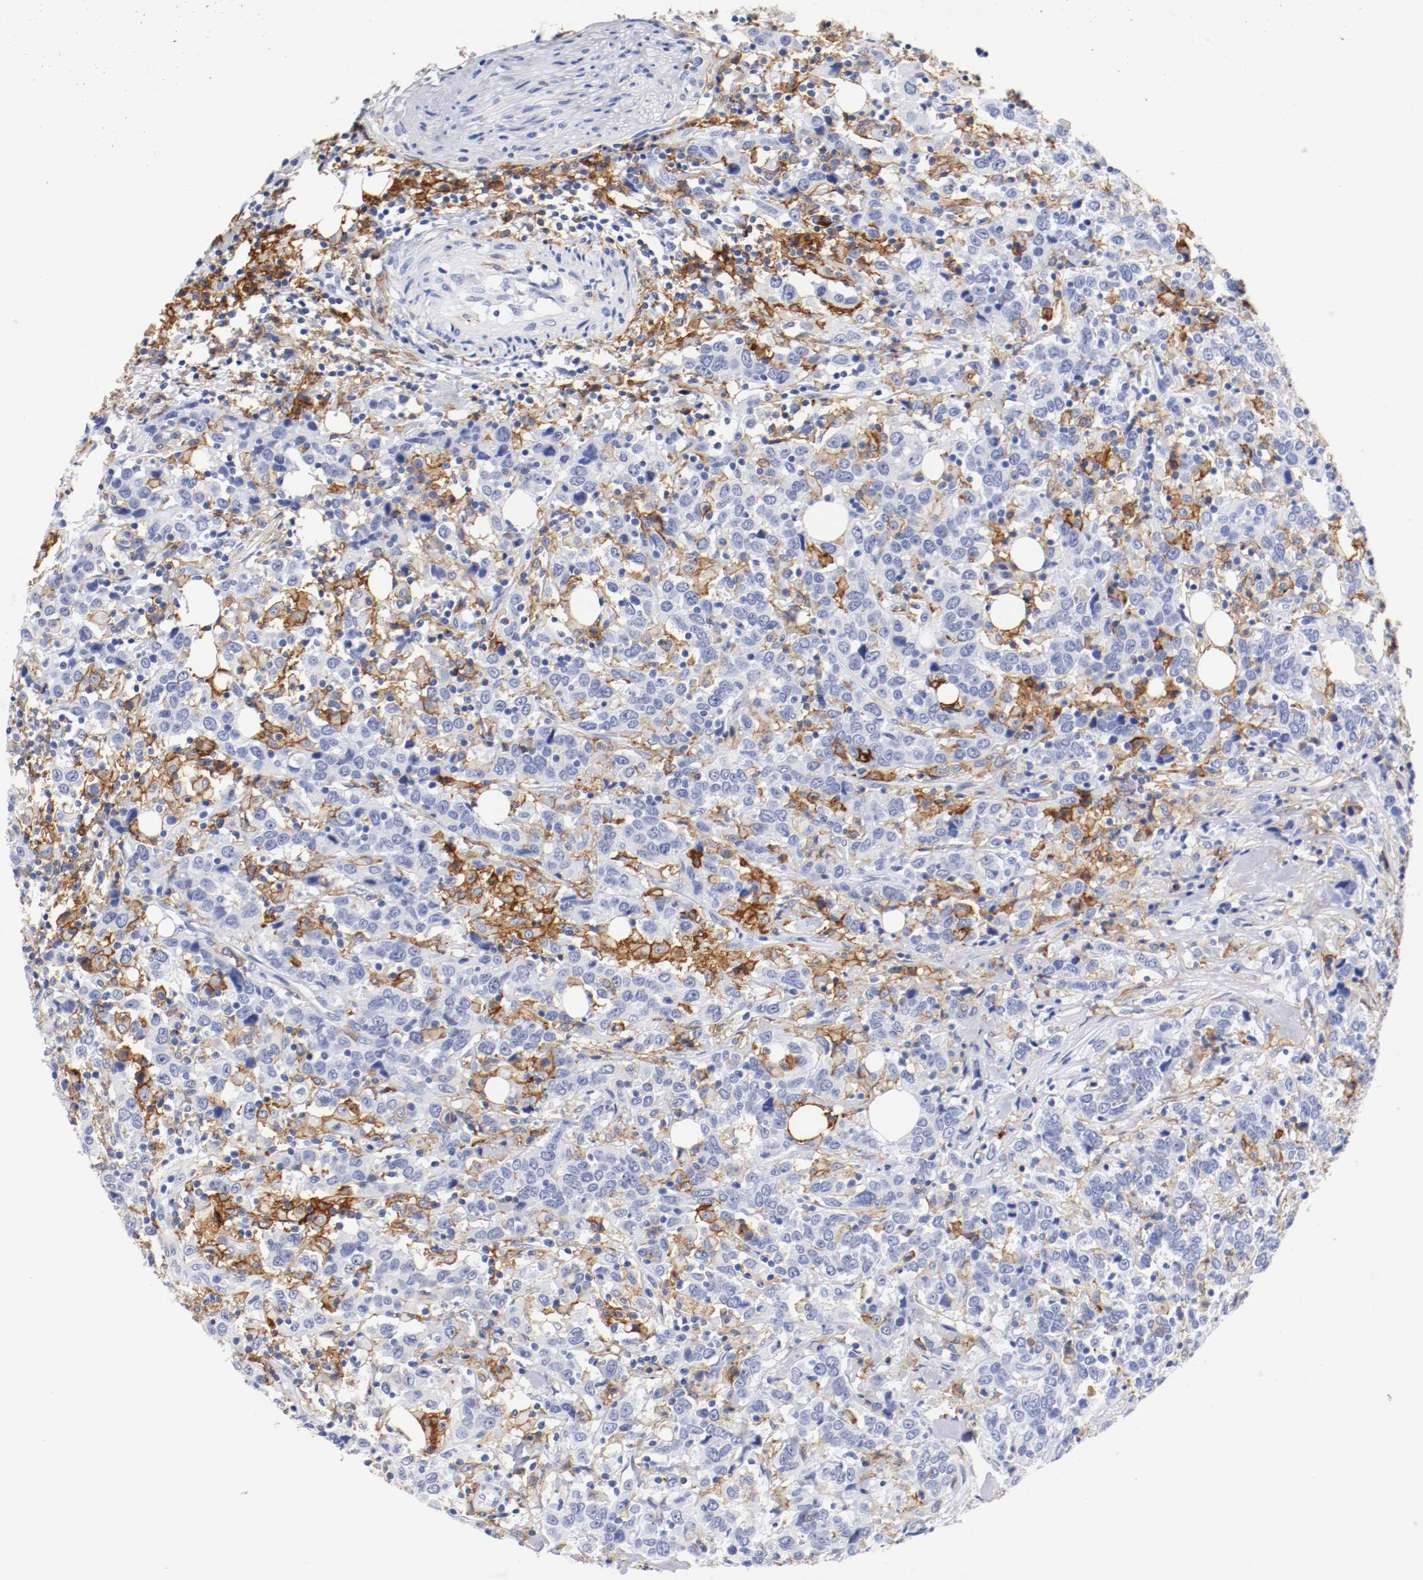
{"staining": {"intensity": "moderate", "quantity": "<25%", "location": "cytoplasmic/membranous"}, "tissue": "urothelial cancer", "cell_type": "Tumor cells", "image_type": "cancer", "snomed": [{"axis": "morphology", "description": "Urothelial carcinoma, High grade"}, {"axis": "topography", "description": "Urinary bladder"}], "caption": "Human urothelial cancer stained with a brown dye reveals moderate cytoplasmic/membranous positive expression in about <25% of tumor cells.", "gene": "ITGAX", "patient": {"sex": "male", "age": 61}}